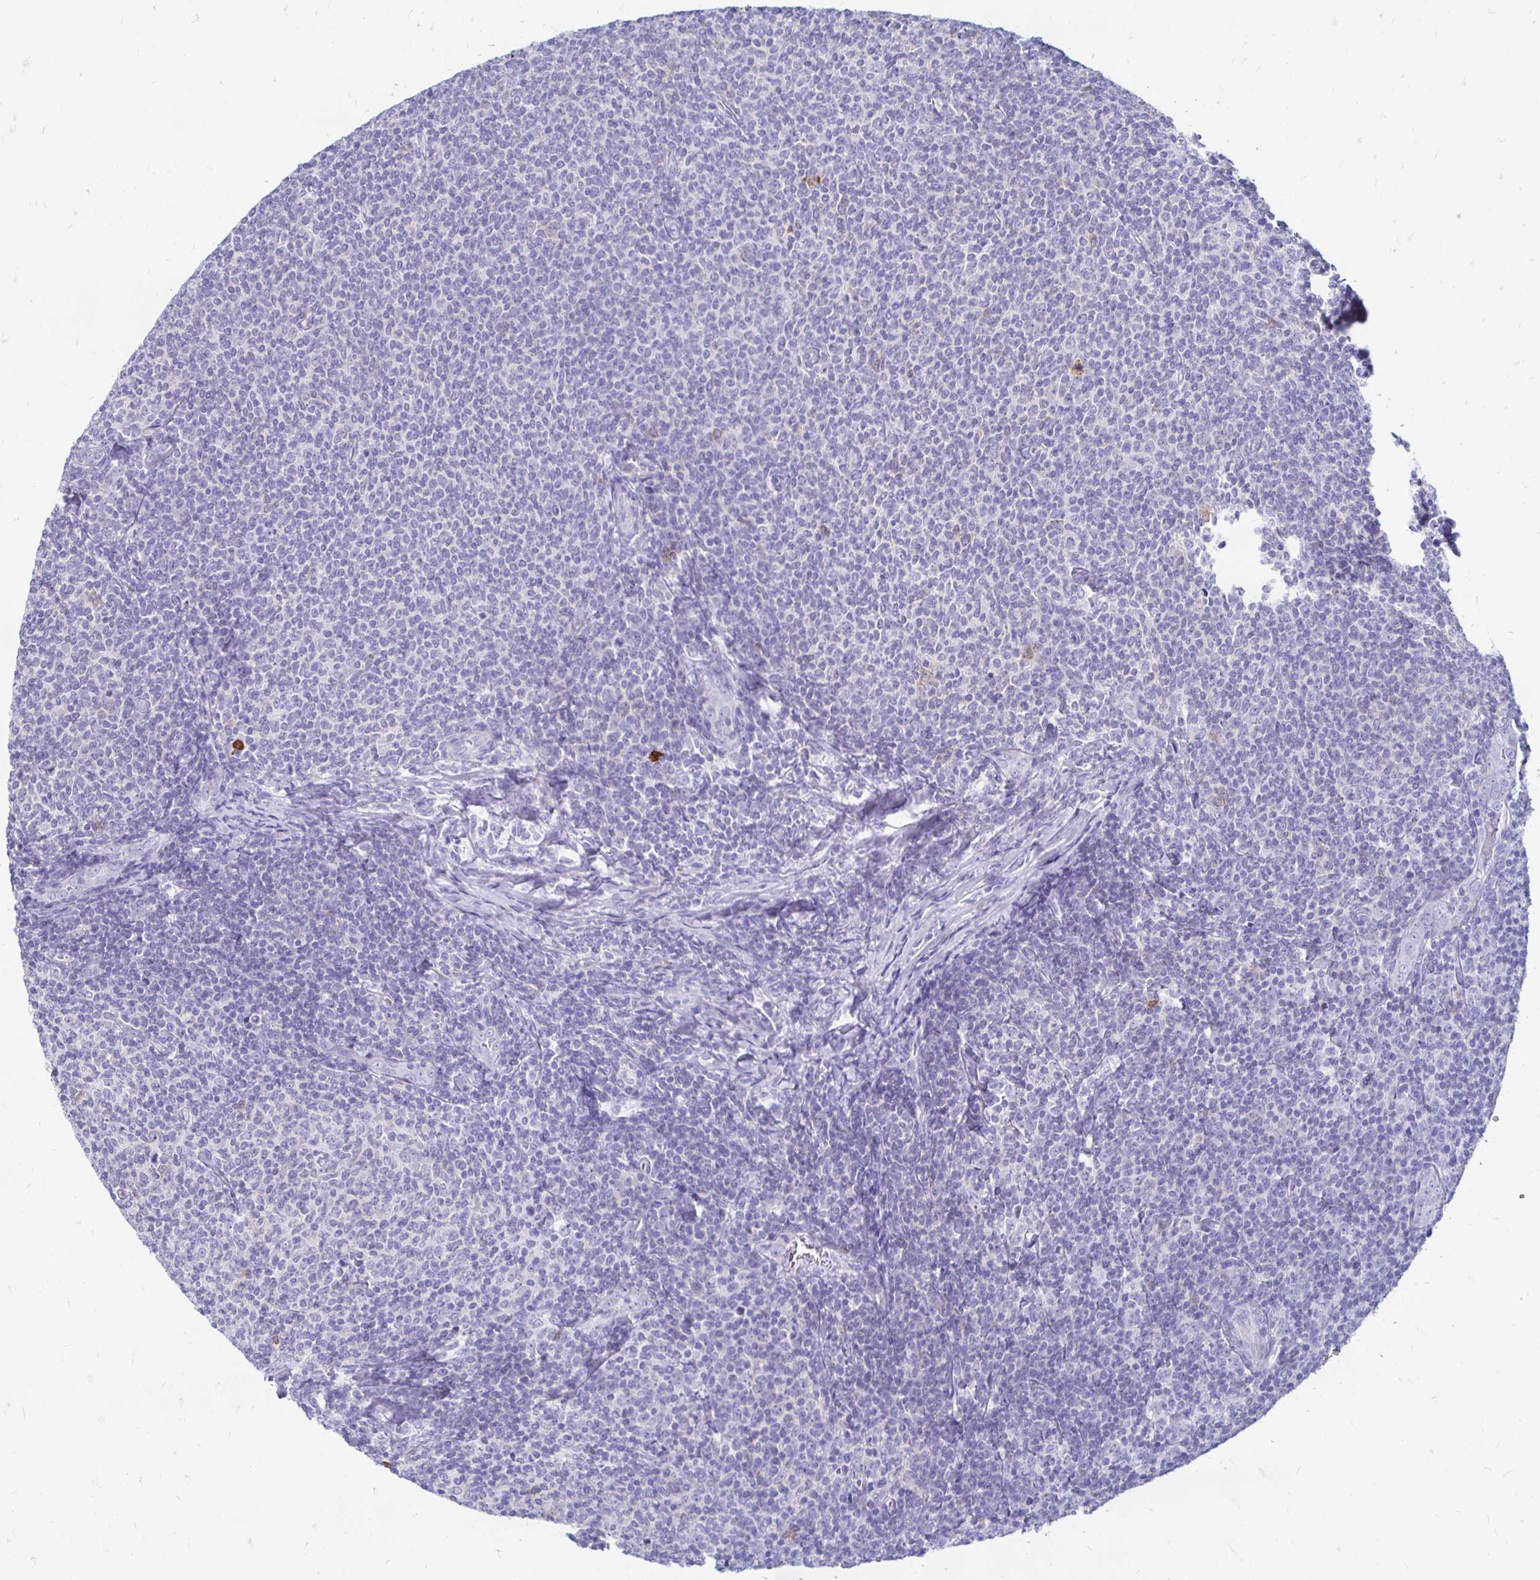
{"staining": {"intensity": "negative", "quantity": "none", "location": "none"}, "tissue": "lymphoma", "cell_type": "Tumor cells", "image_type": "cancer", "snomed": [{"axis": "morphology", "description": "Malignant lymphoma, non-Hodgkin's type, Low grade"}, {"axis": "topography", "description": "Lymph node"}], "caption": "IHC photomicrograph of lymphoma stained for a protein (brown), which displays no staining in tumor cells. (DAB (3,3'-diaminobenzidine) IHC, high magnification).", "gene": "PEG10", "patient": {"sex": "male", "age": 52}}